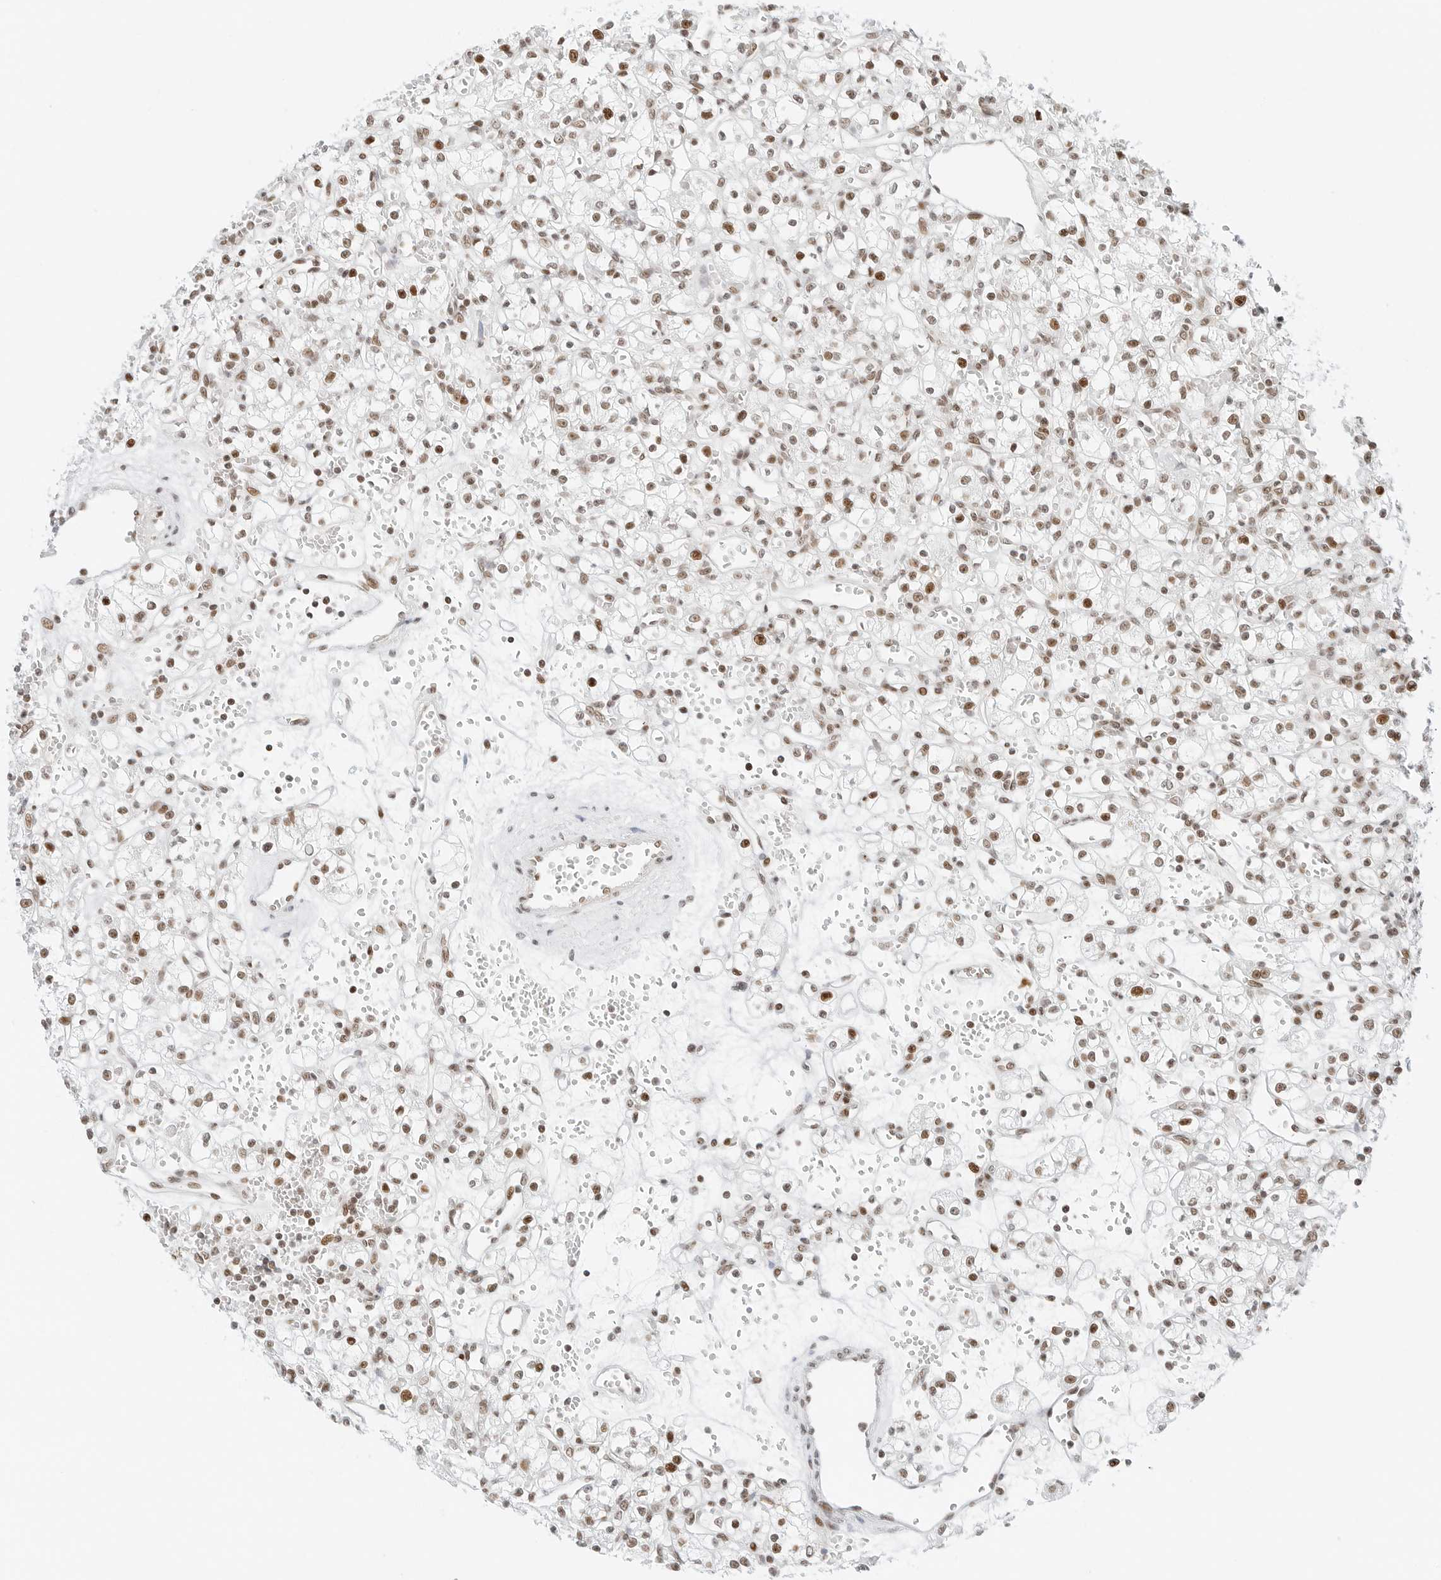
{"staining": {"intensity": "moderate", "quantity": "25%-75%", "location": "nuclear"}, "tissue": "renal cancer", "cell_type": "Tumor cells", "image_type": "cancer", "snomed": [{"axis": "morphology", "description": "Adenocarcinoma, NOS"}, {"axis": "topography", "description": "Kidney"}], "caption": "The immunohistochemical stain labels moderate nuclear positivity in tumor cells of renal adenocarcinoma tissue.", "gene": "CRTC2", "patient": {"sex": "female", "age": 59}}